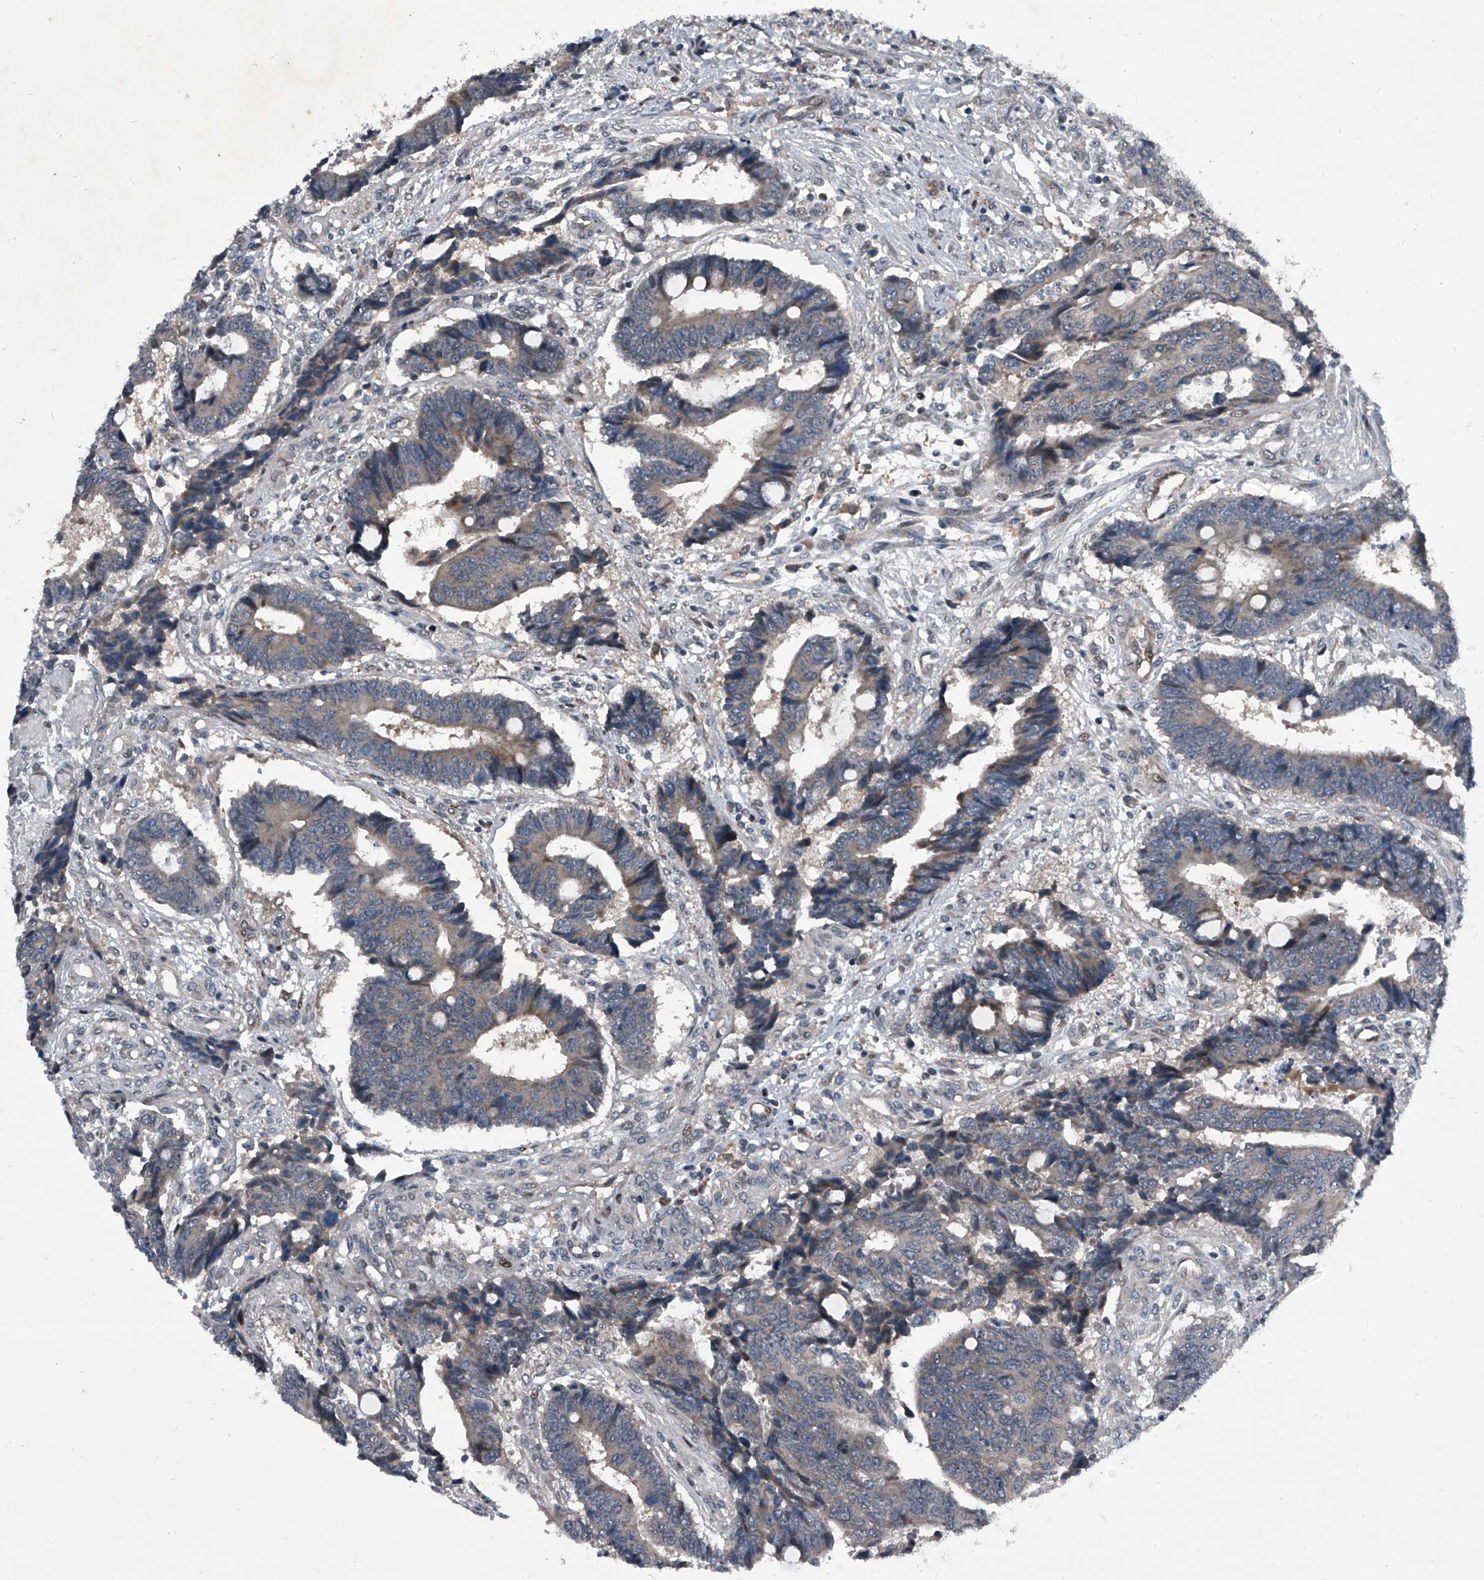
{"staining": {"intensity": "weak", "quantity": "<25%", "location": "cytoplasmic/membranous"}, "tissue": "colorectal cancer", "cell_type": "Tumor cells", "image_type": "cancer", "snomed": [{"axis": "morphology", "description": "Adenocarcinoma, NOS"}, {"axis": "topography", "description": "Rectum"}], "caption": "This is an IHC histopathology image of human colorectal cancer. There is no expression in tumor cells.", "gene": "ELK4", "patient": {"sex": "male", "age": 84}}